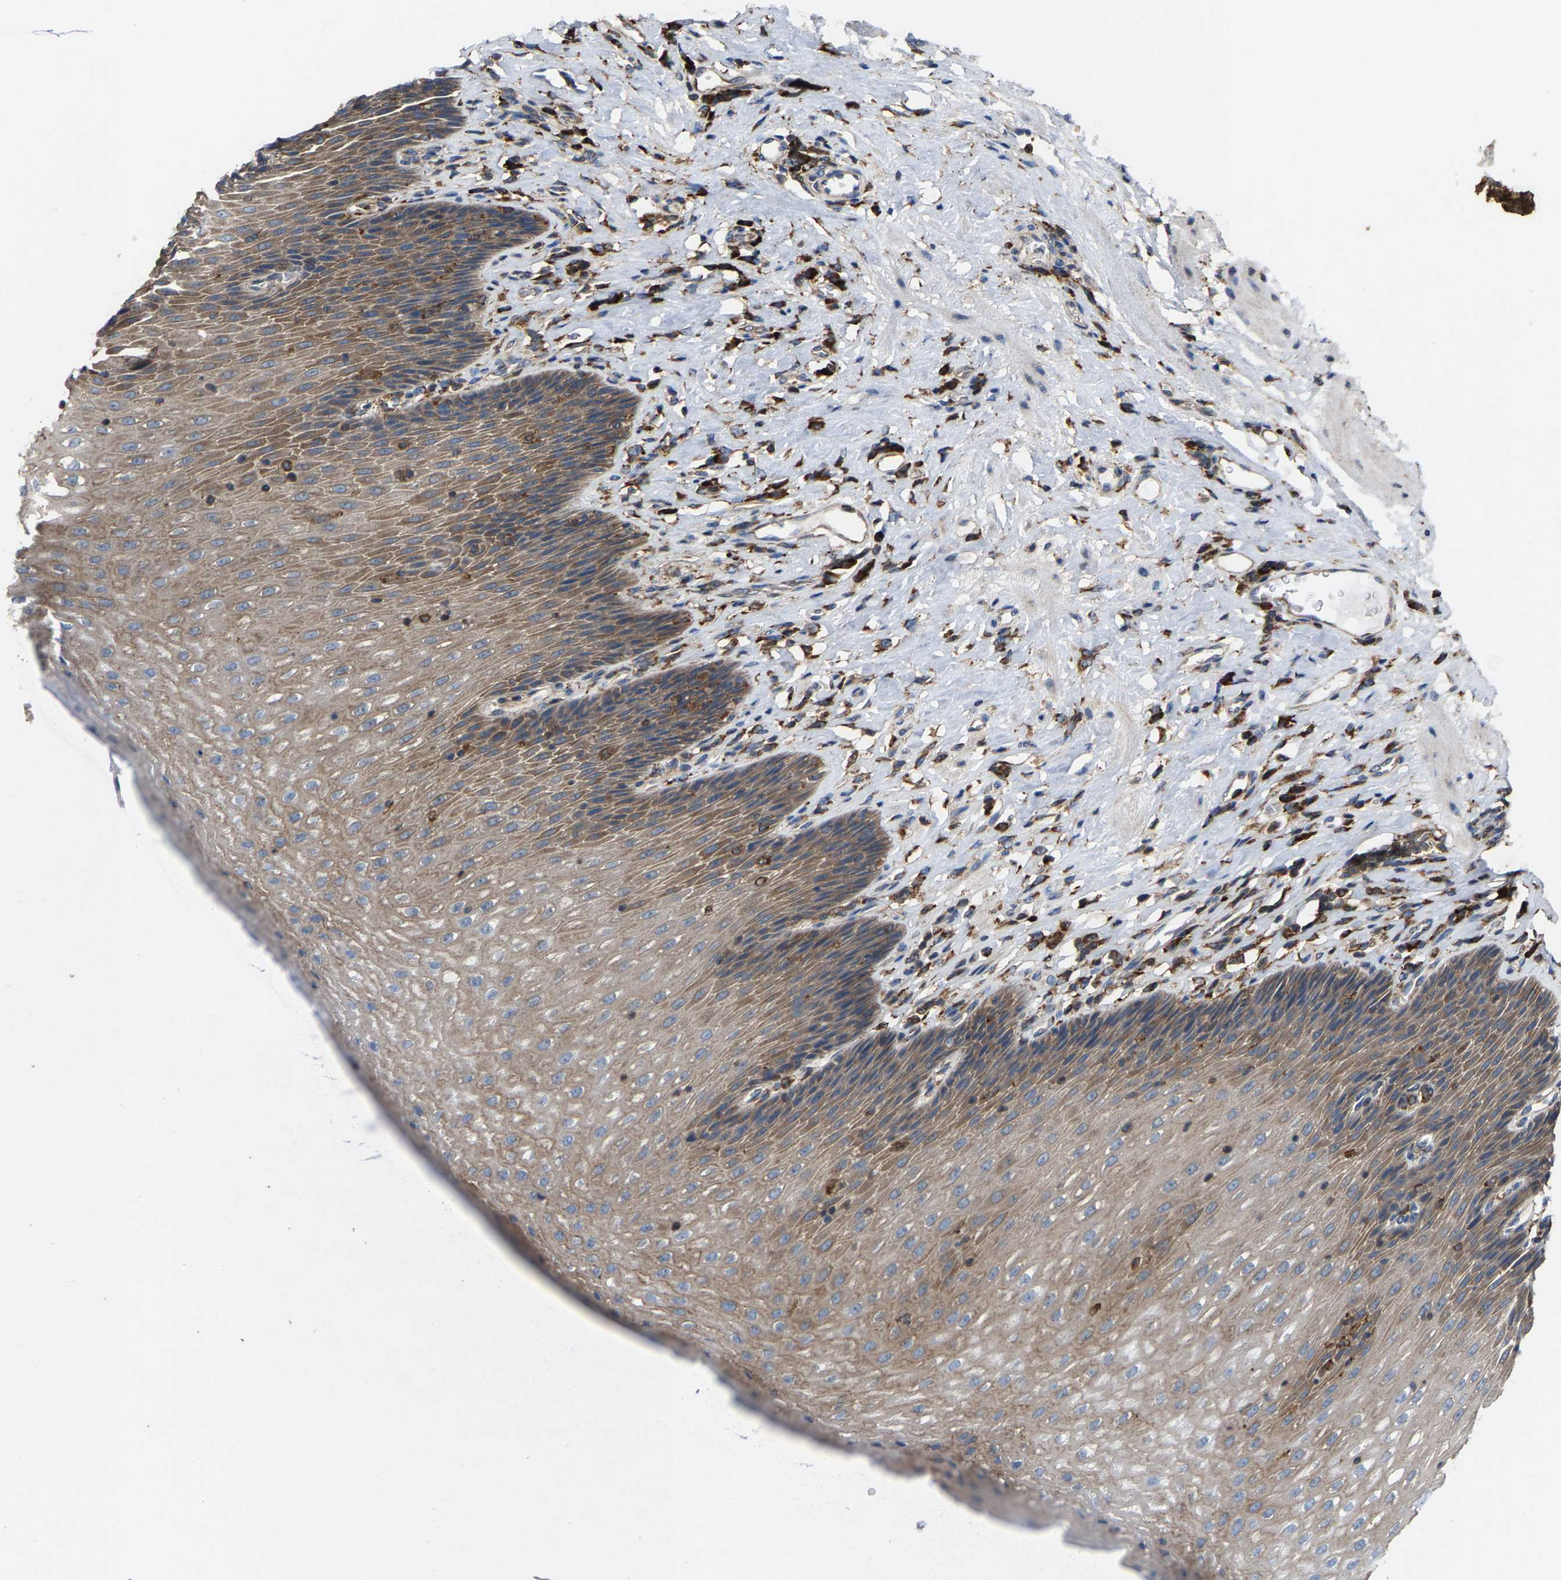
{"staining": {"intensity": "moderate", "quantity": ">75%", "location": "cytoplasmic/membranous"}, "tissue": "esophagus", "cell_type": "Squamous epithelial cells", "image_type": "normal", "snomed": [{"axis": "morphology", "description": "Normal tissue, NOS"}, {"axis": "topography", "description": "Esophagus"}], "caption": "Approximately >75% of squamous epithelial cells in normal human esophagus reveal moderate cytoplasmic/membranous protein positivity as visualized by brown immunohistochemical staining.", "gene": "FGD3", "patient": {"sex": "female", "age": 61}}